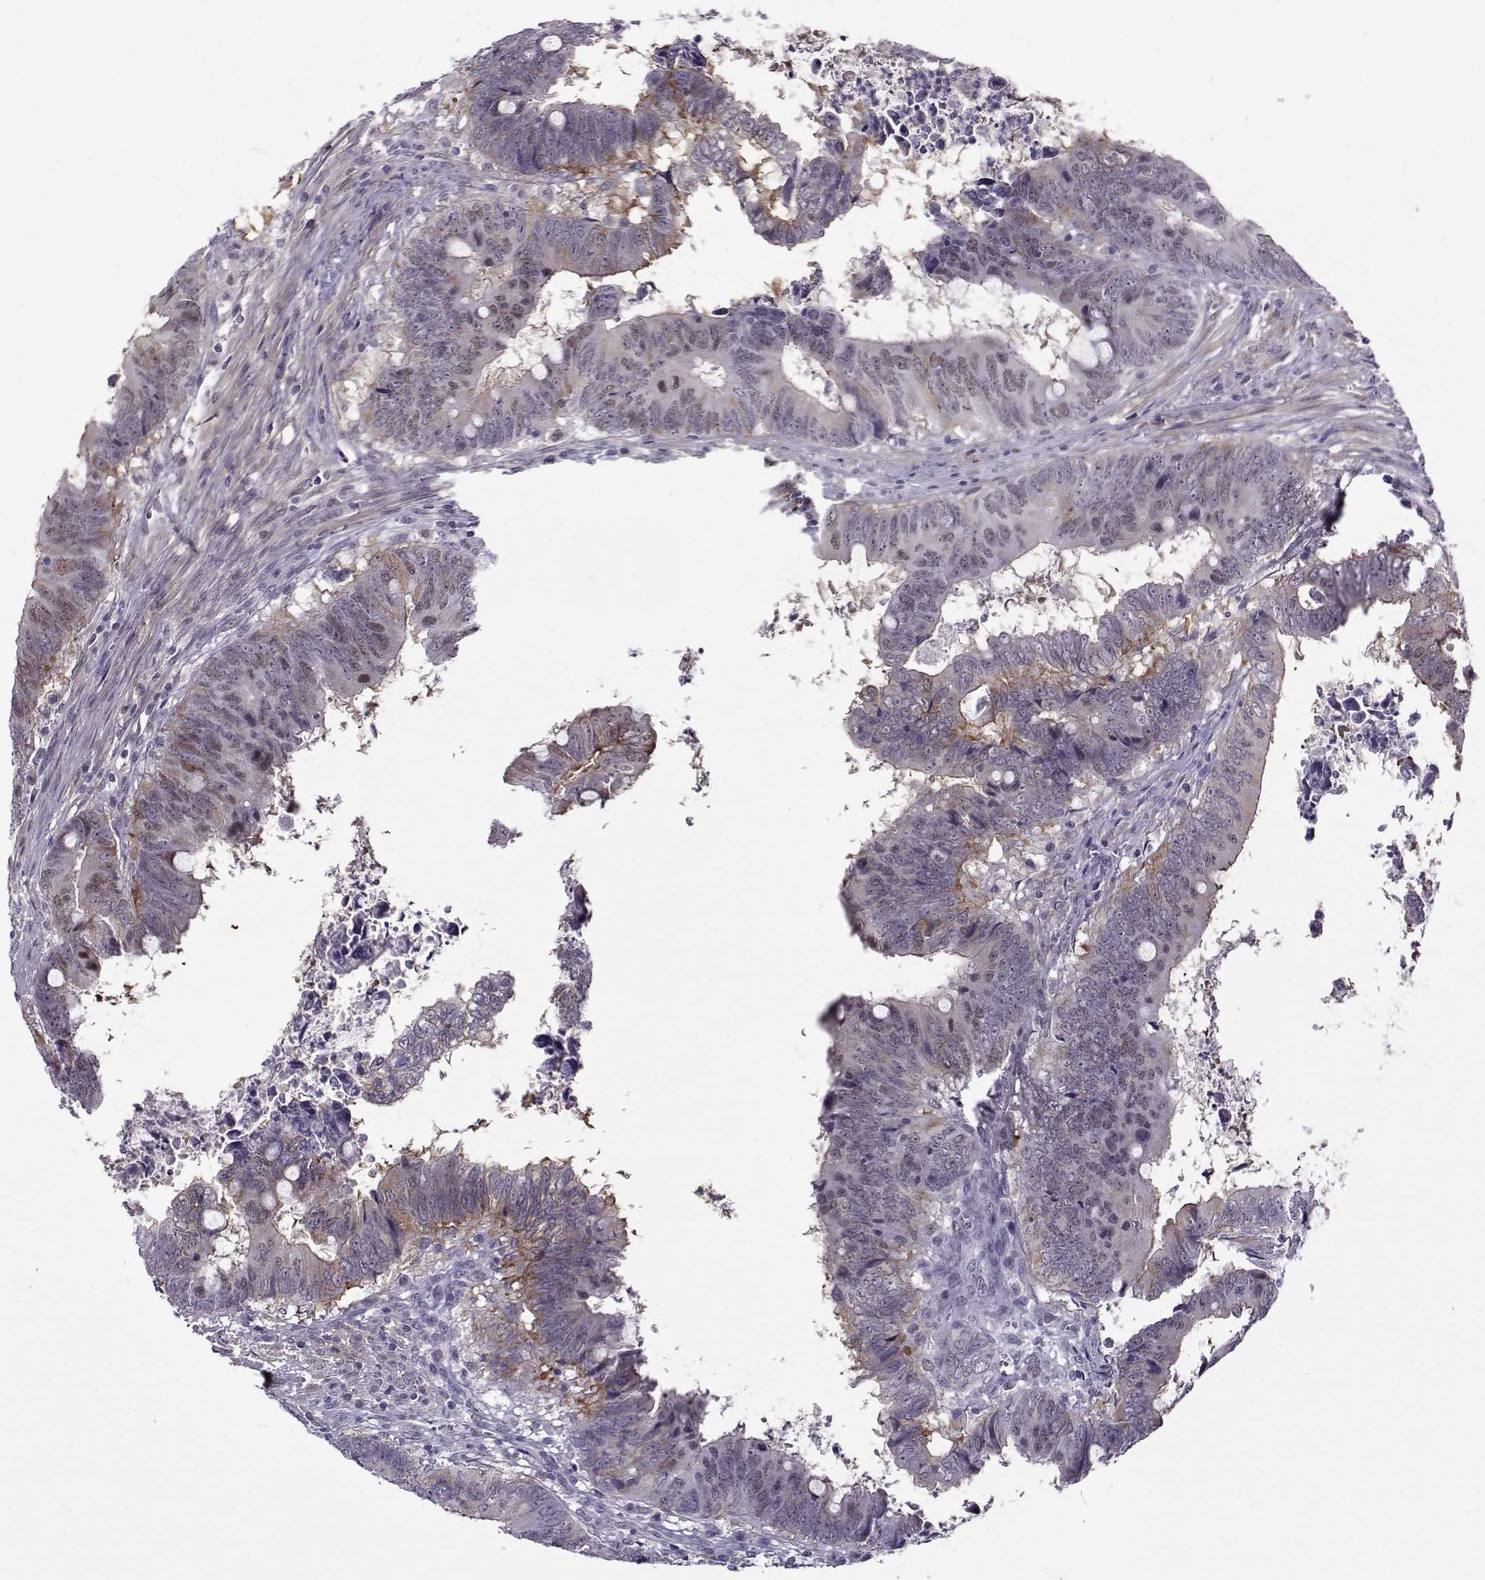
{"staining": {"intensity": "weak", "quantity": "<25%", "location": "cytoplasmic/membranous"}, "tissue": "colorectal cancer", "cell_type": "Tumor cells", "image_type": "cancer", "snomed": [{"axis": "morphology", "description": "Adenocarcinoma, NOS"}, {"axis": "topography", "description": "Colon"}], "caption": "There is no significant expression in tumor cells of adenocarcinoma (colorectal).", "gene": "BACH1", "patient": {"sex": "female", "age": 82}}